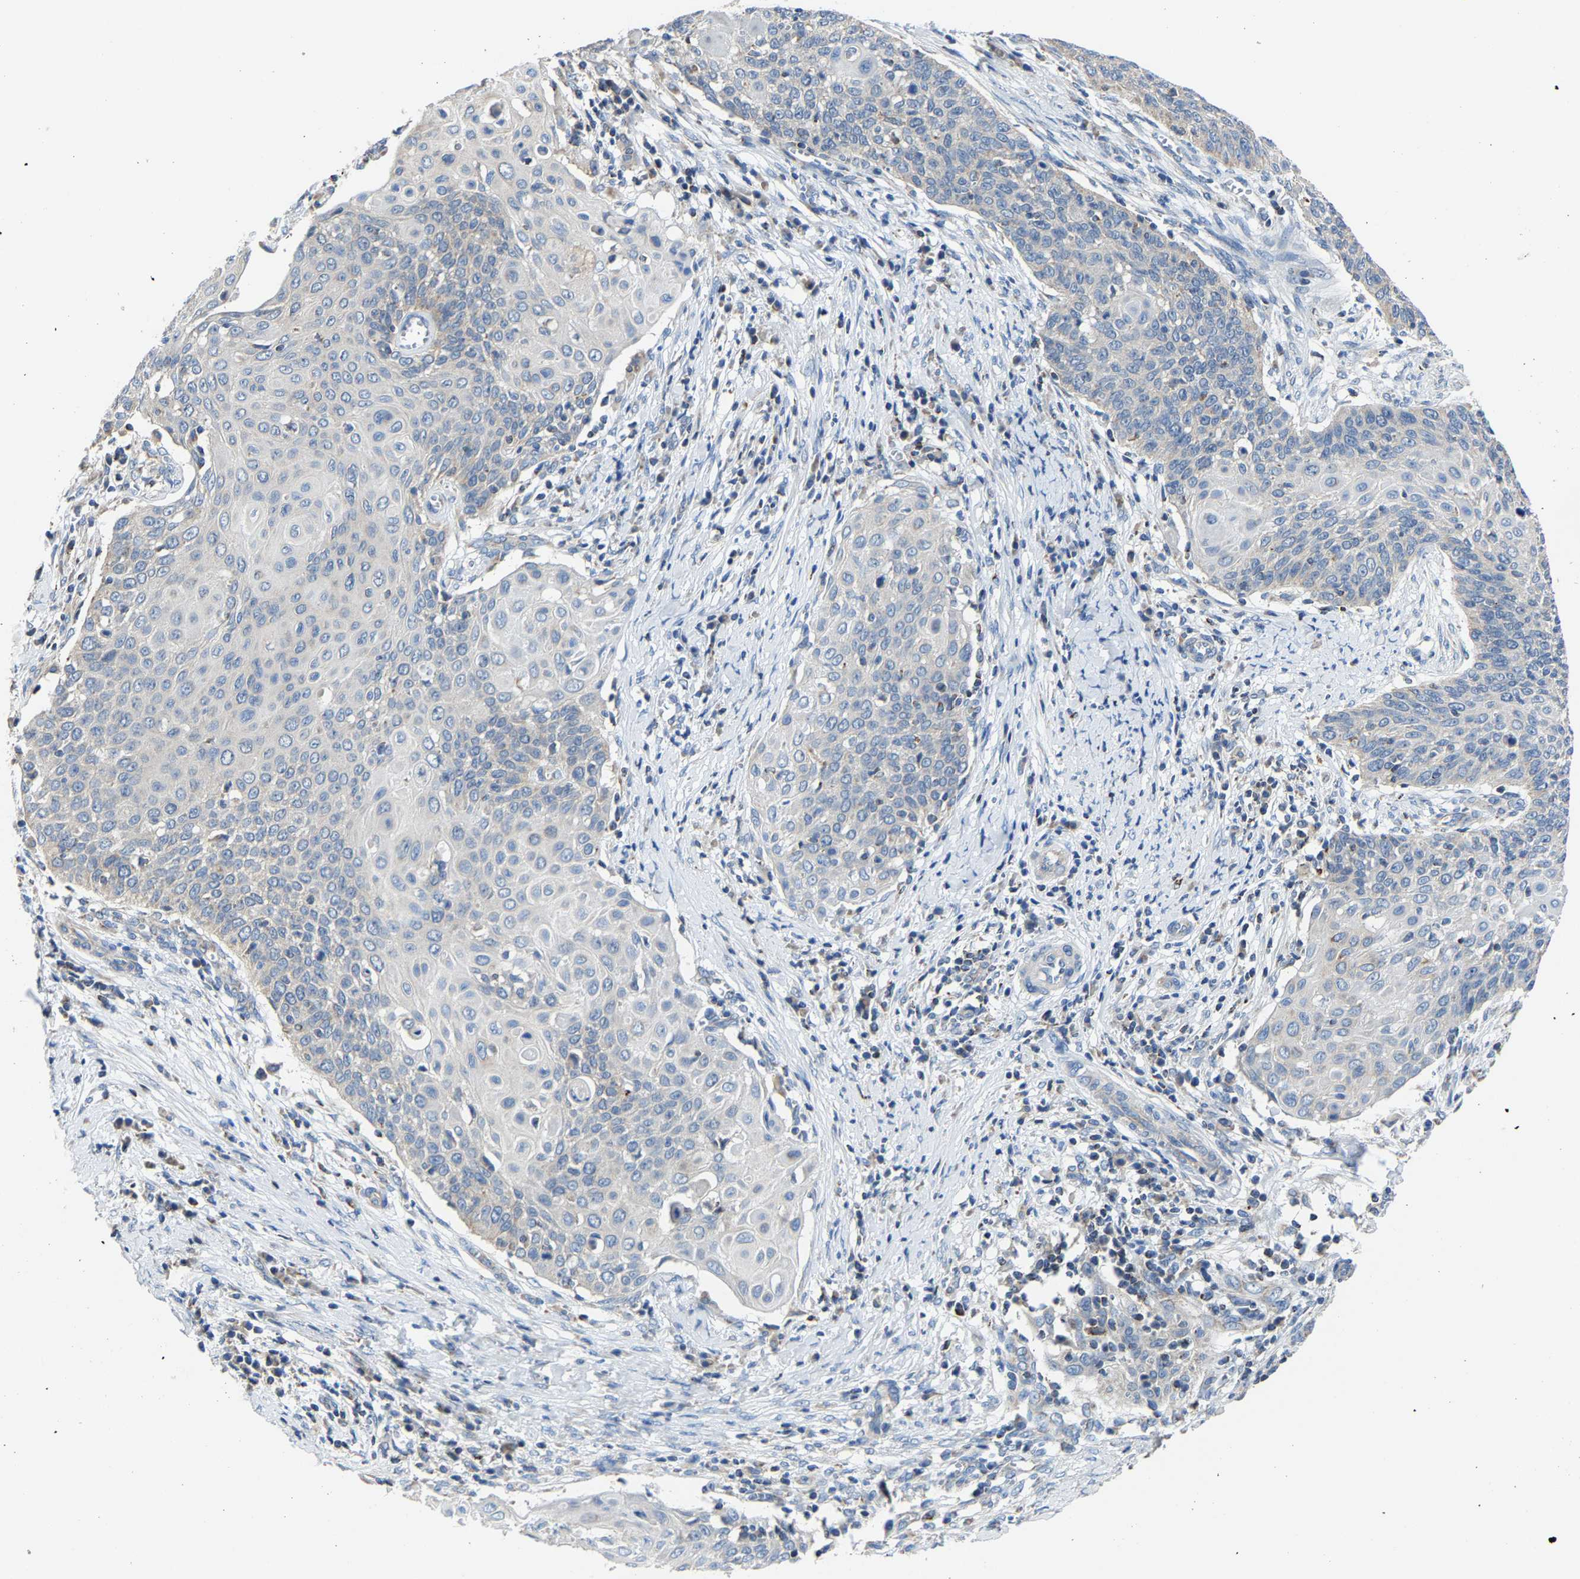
{"staining": {"intensity": "negative", "quantity": "none", "location": "none"}, "tissue": "cervical cancer", "cell_type": "Tumor cells", "image_type": "cancer", "snomed": [{"axis": "morphology", "description": "Squamous cell carcinoma, NOS"}, {"axis": "topography", "description": "Cervix"}], "caption": "Image shows no significant protein staining in tumor cells of squamous cell carcinoma (cervical).", "gene": "AGK", "patient": {"sex": "female", "age": 39}}